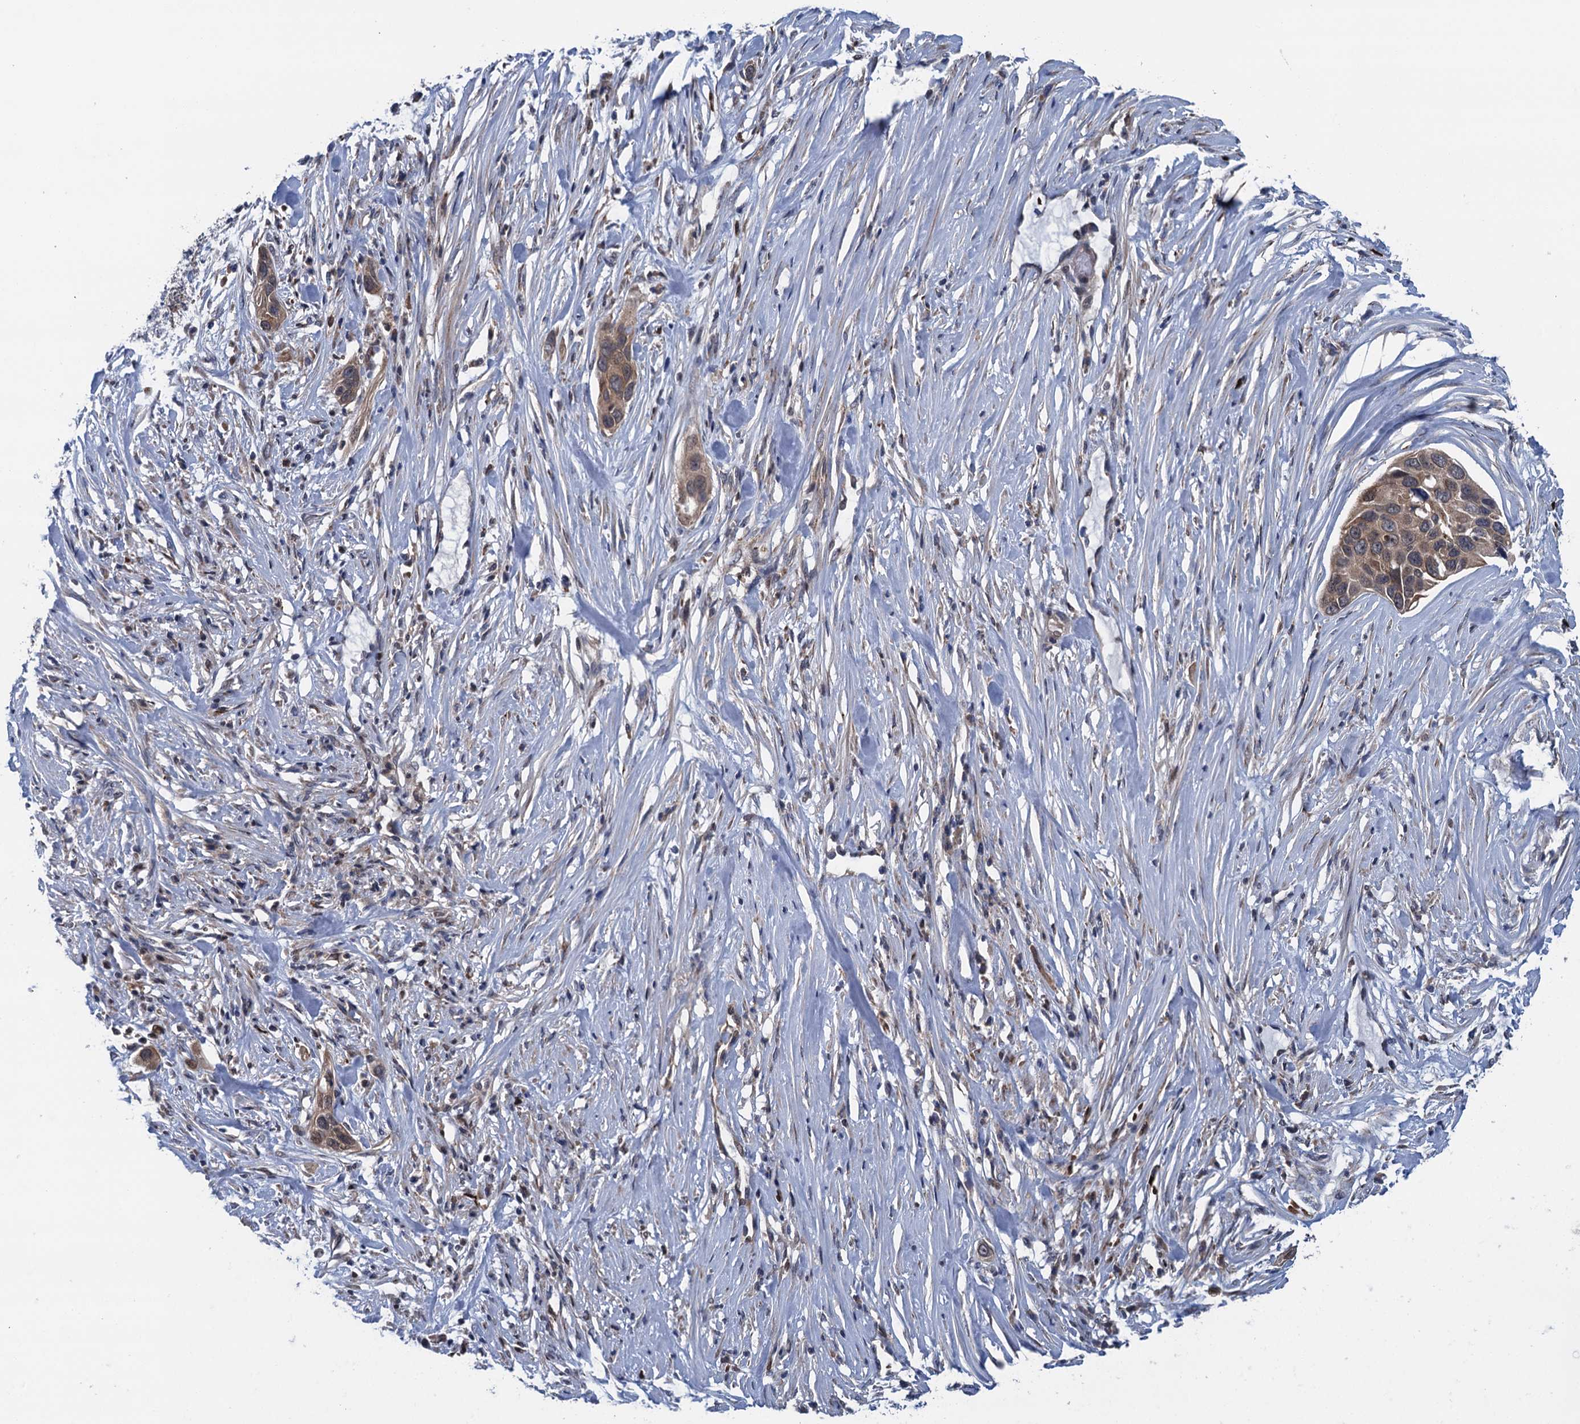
{"staining": {"intensity": "moderate", "quantity": ">75%", "location": "cytoplasmic/membranous"}, "tissue": "pancreatic cancer", "cell_type": "Tumor cells", "image_type": "cancer", "snomed": [{"axis": "morphology", "description": "Adenocarcinoma, NOS"}, {"axis": "topography", "description": "Pancreas"}], "caption": "A histopathology image showing moderate cytoplasmic/membranous staining in about >75% of tumor cells in pancreatic cancer (adenocarcinoma), as visualized by brown immunohistochemical staining.", "gene": "CNTN5", "patient": {"sex": "female", "age": 60}}